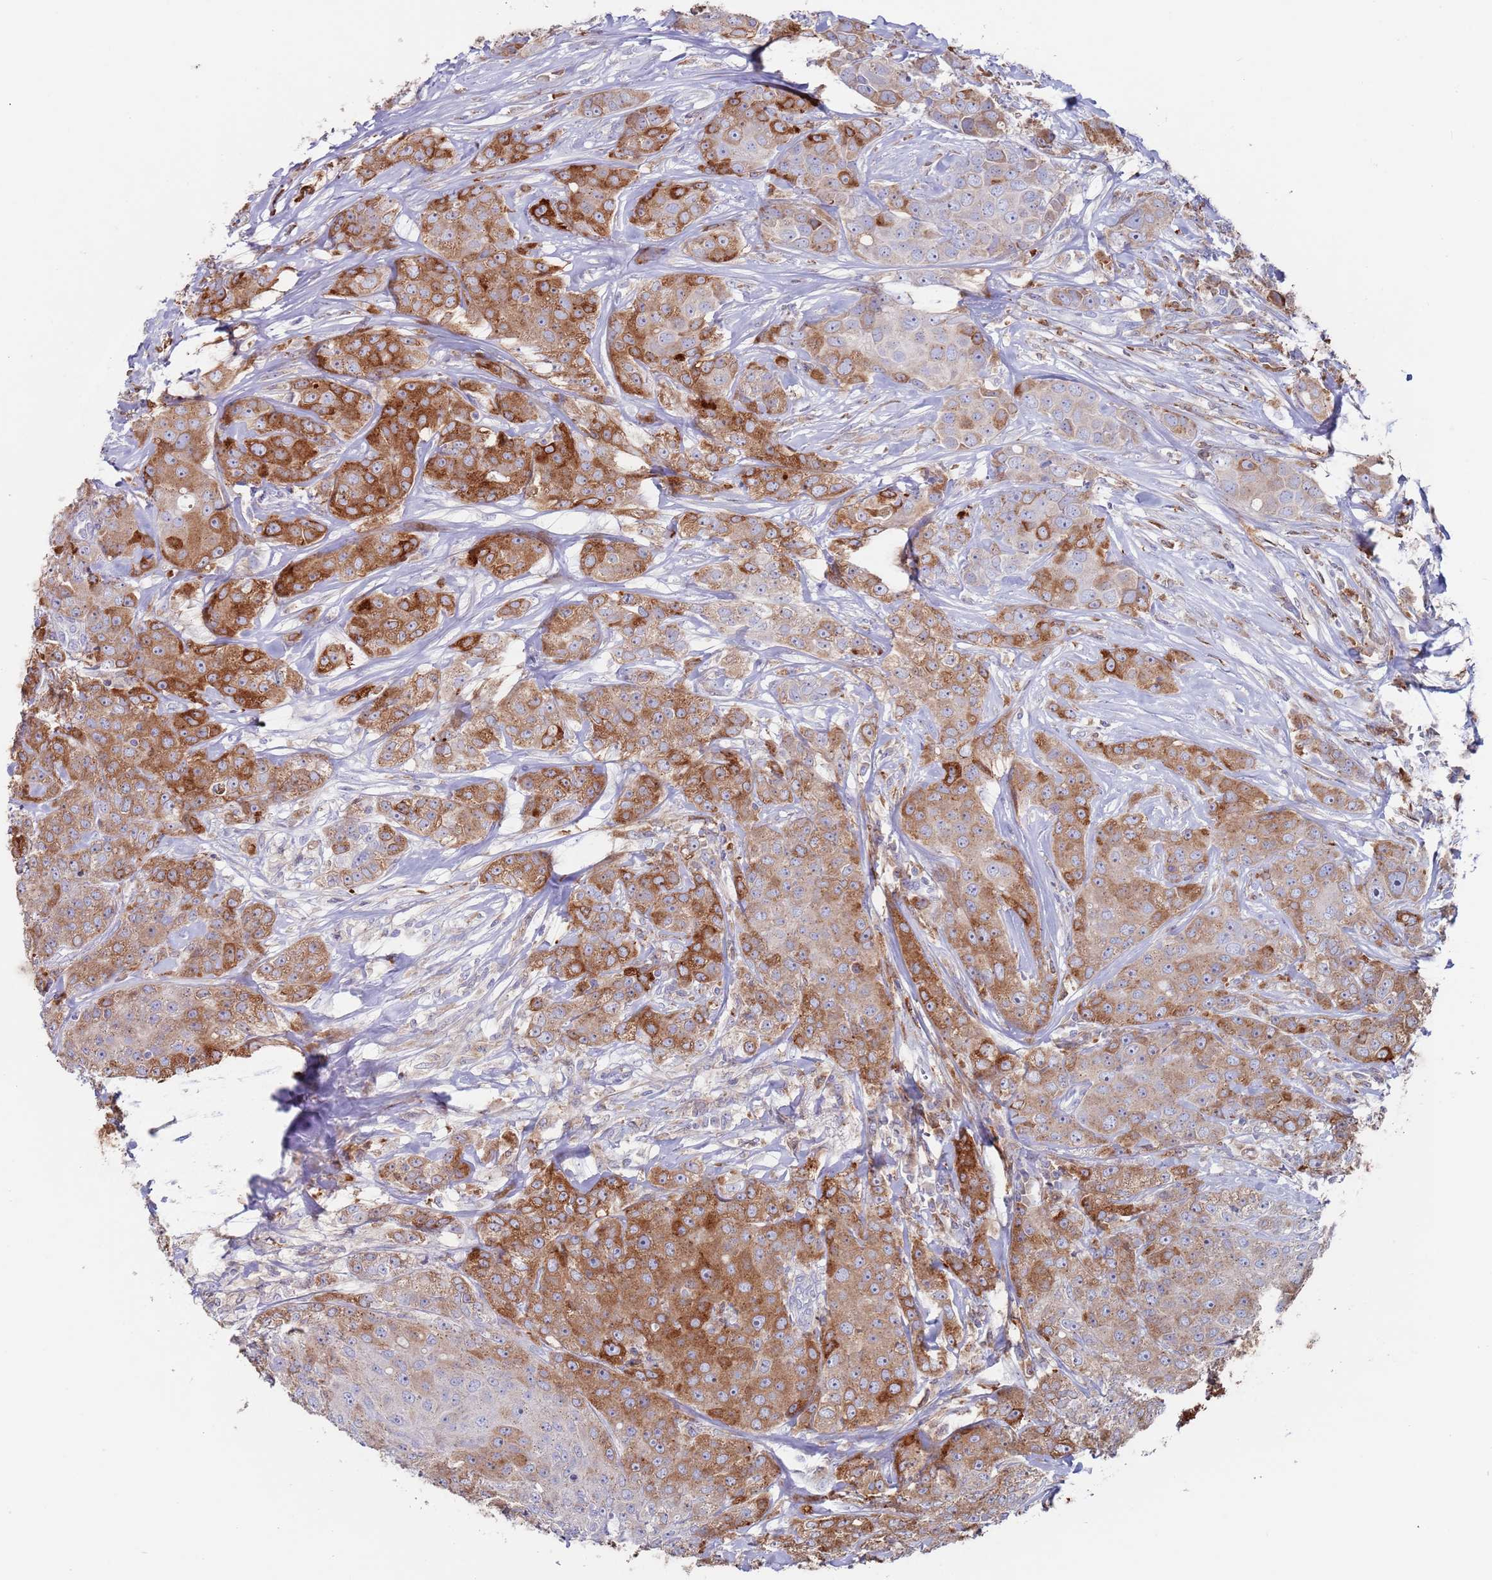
{"staining": {"intensity": "moderate", "quantity": ">75%", "location": "cytoplasmic/membranous"}, "tissue": "breast cancer", "cell_type": "Tumor cells", "image_type": "cancer", "snomed": [{"axis": "morphology", "description": "Duct carcinoma"}, {"axis": "topography", "description": "Breast"}], "caption": "Protein staining of breast cancer tissue displays moderate cytoplasmic/membranous positivity in approximately >75% of tumor cells.", "gene": "GREB1L", "patient": {"sex": "female", "age": 43}}